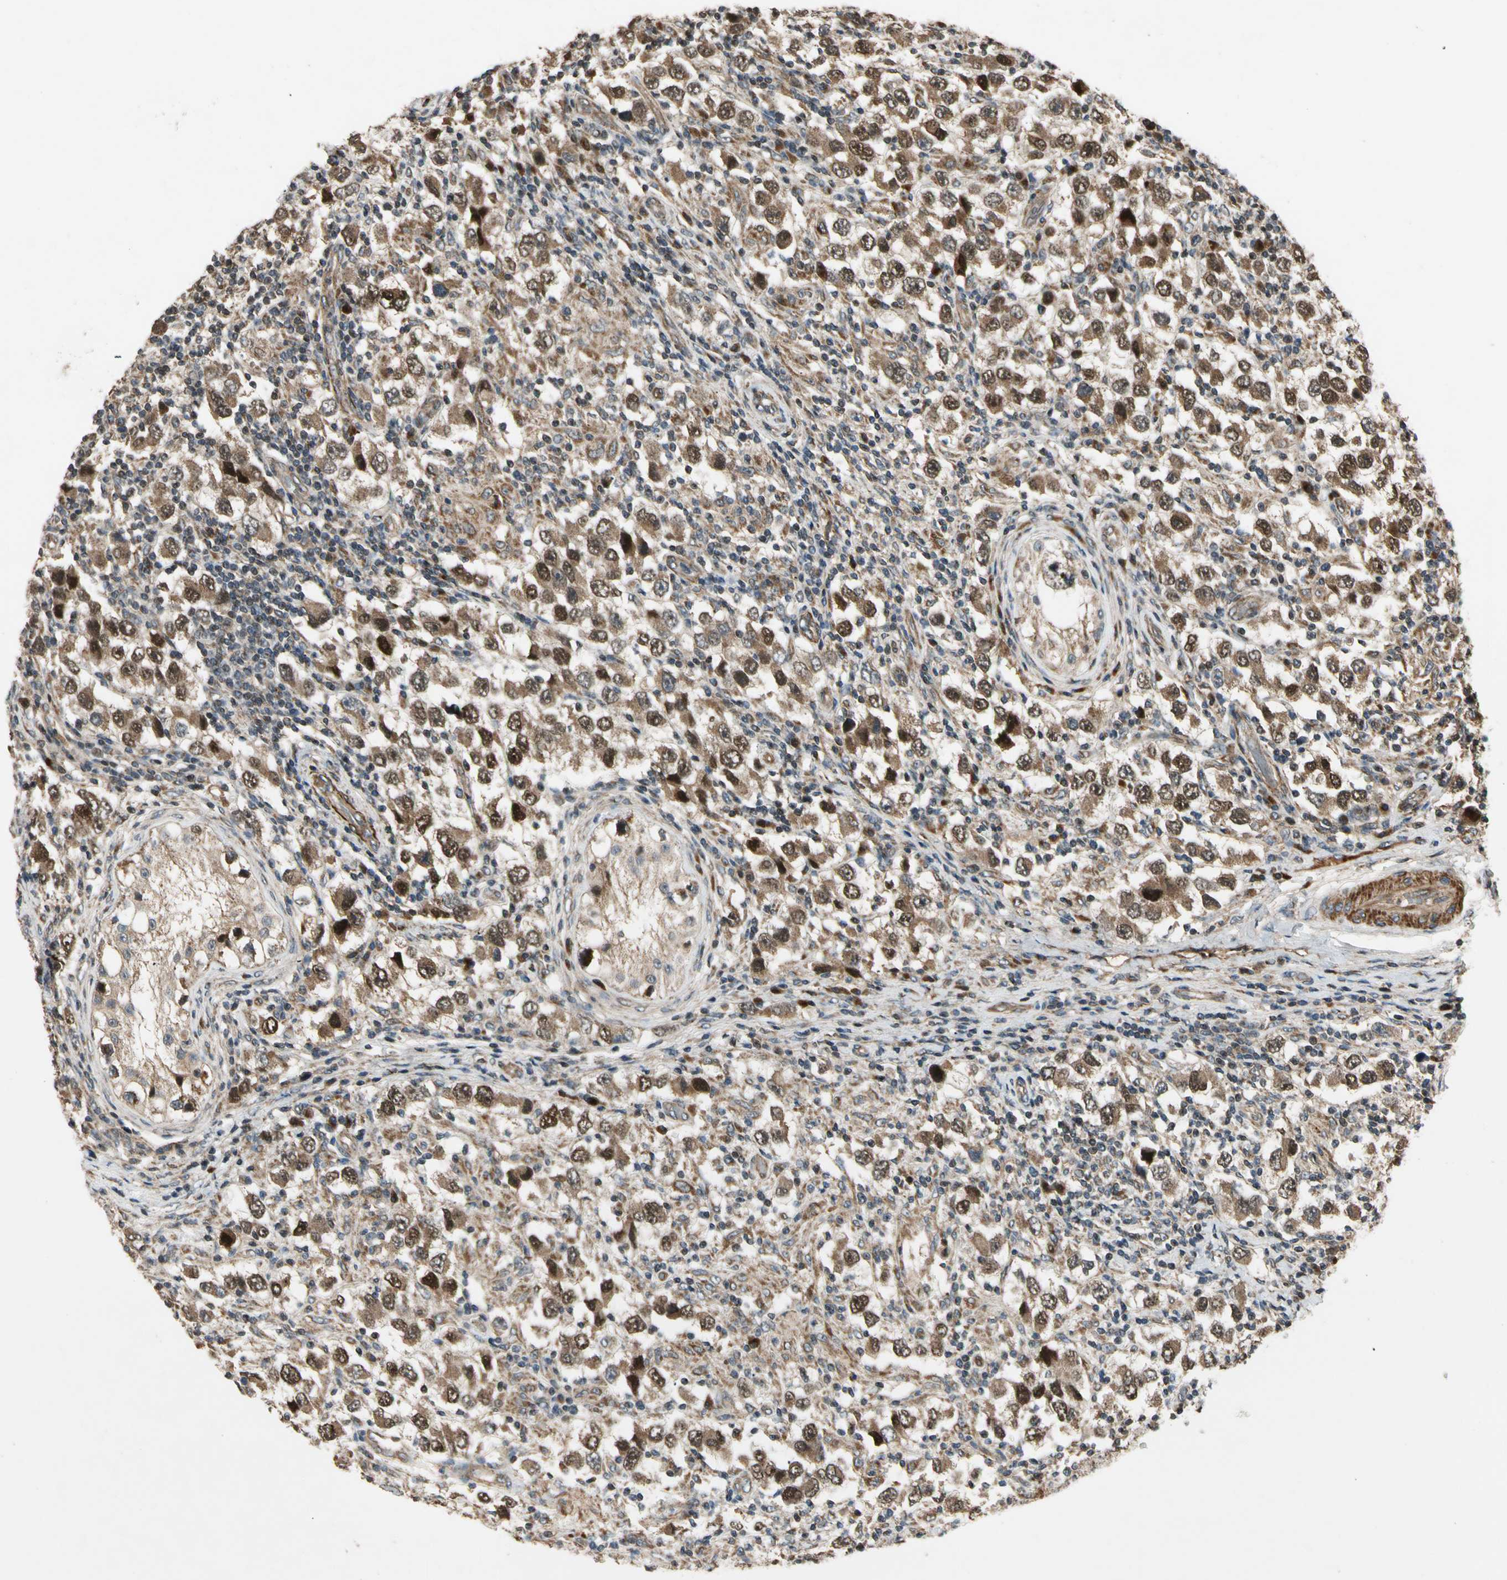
{"staining": {"intensity": "moderate", "quantity": ">75%", "location": "cytoplasmic/membranous,nuclear"}, "tissue": "testis cancer", "cell_type": "Tumor cells", "image_type": "cancer", "snomed": [{"axis": "morphology", "description": "Carcinoma, Embryonal, NOS"}, {"axis": "topography", "description": "Testis"}], "caption": "Immunohistochemistry histopathology image of neoplastic tissue: embryonal carcinoma (testis) stained using immunohistochemistry (IHC) displays medium levels of moderate protein expression localized specifically in the cytoplasmic/membranous and nuclear of tumor cells, appearing as a cytoplasmic/membranous and nuclear brown color.", "gene": "GCK", "patient": {"sex": "male", "age": 21}}